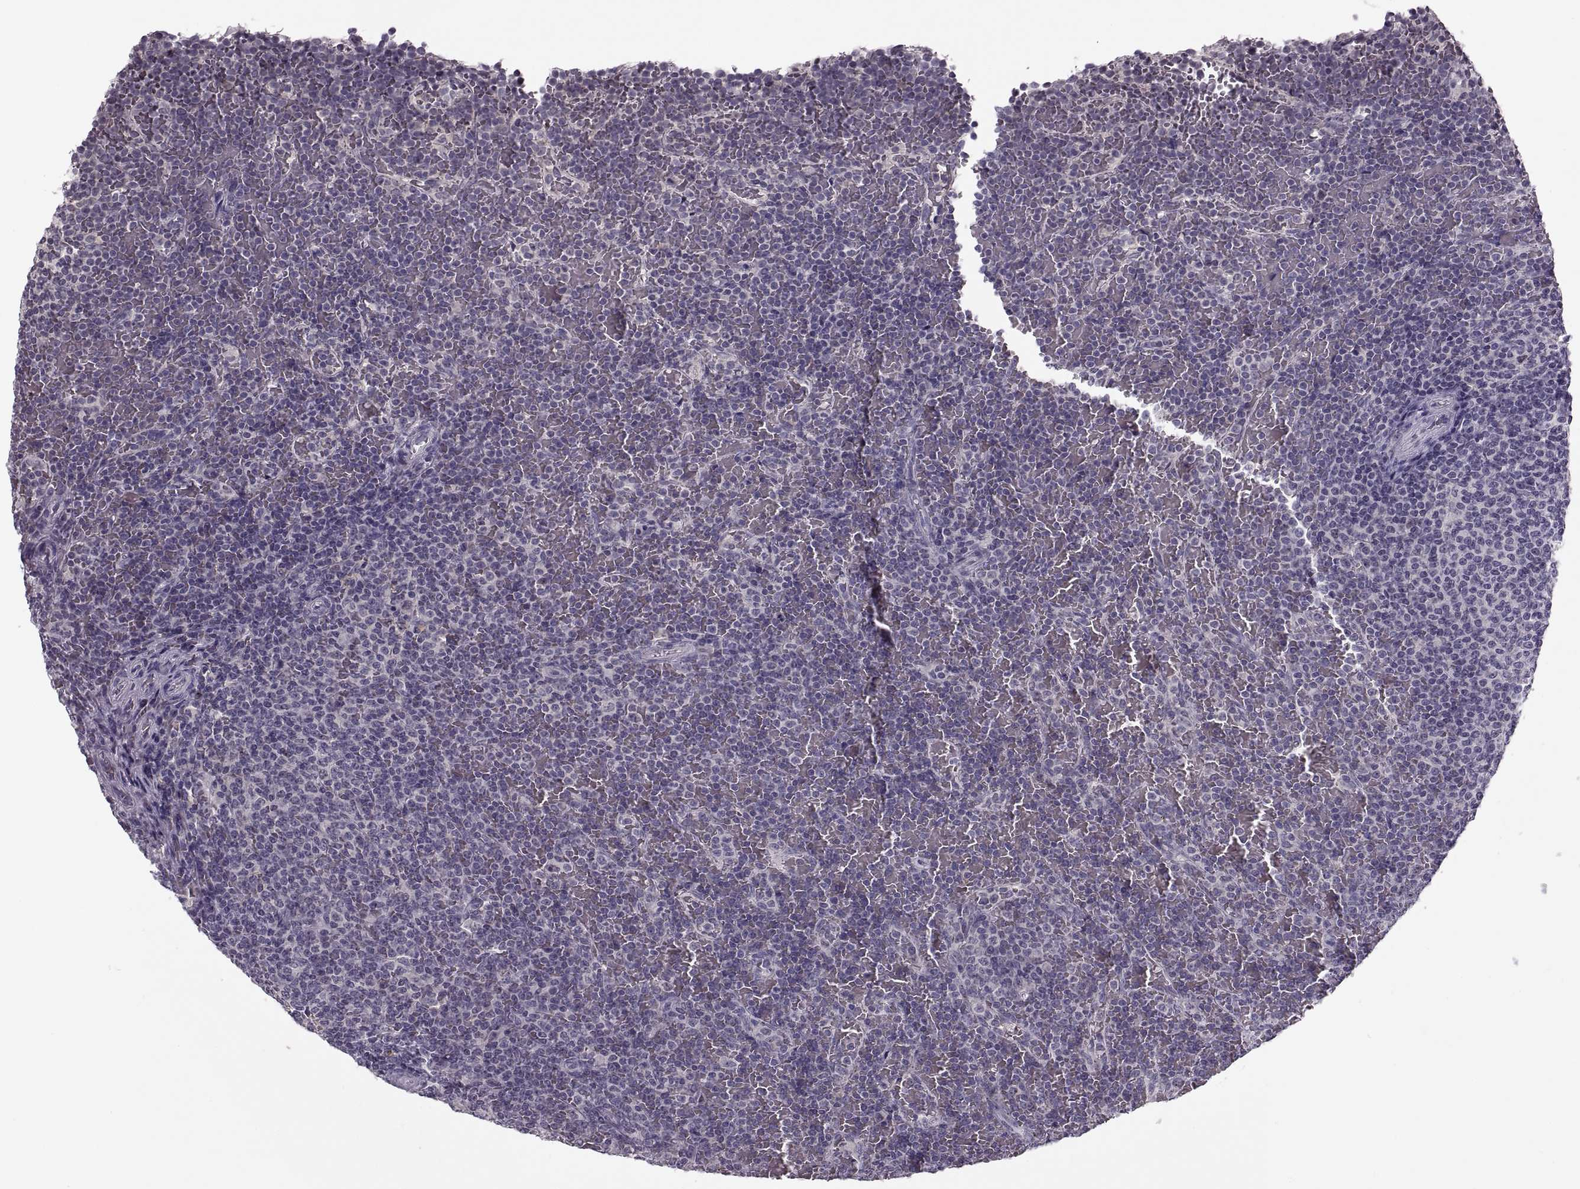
{"staining": {"intensity": "negative", "quantity": "none", "location": "none"}, "tissue": "lymphoma", "cell_type": "Tumor cells", "image_type": "cancer", "snomed": [{"axis": "morphology", "description": "Malignant lymphoma, non-Hodgkin's type, Low grade"}, {"axis": "topography", "description": "Spleen"}], "caption": "Immunohistochemical staining of low-grade malignant lymphoma, non-Hodgkin's type demonstrates no significant staining in tumor cells.", "gene": "CACNA1F", "patient": {"sex": "female", "age": 77}}